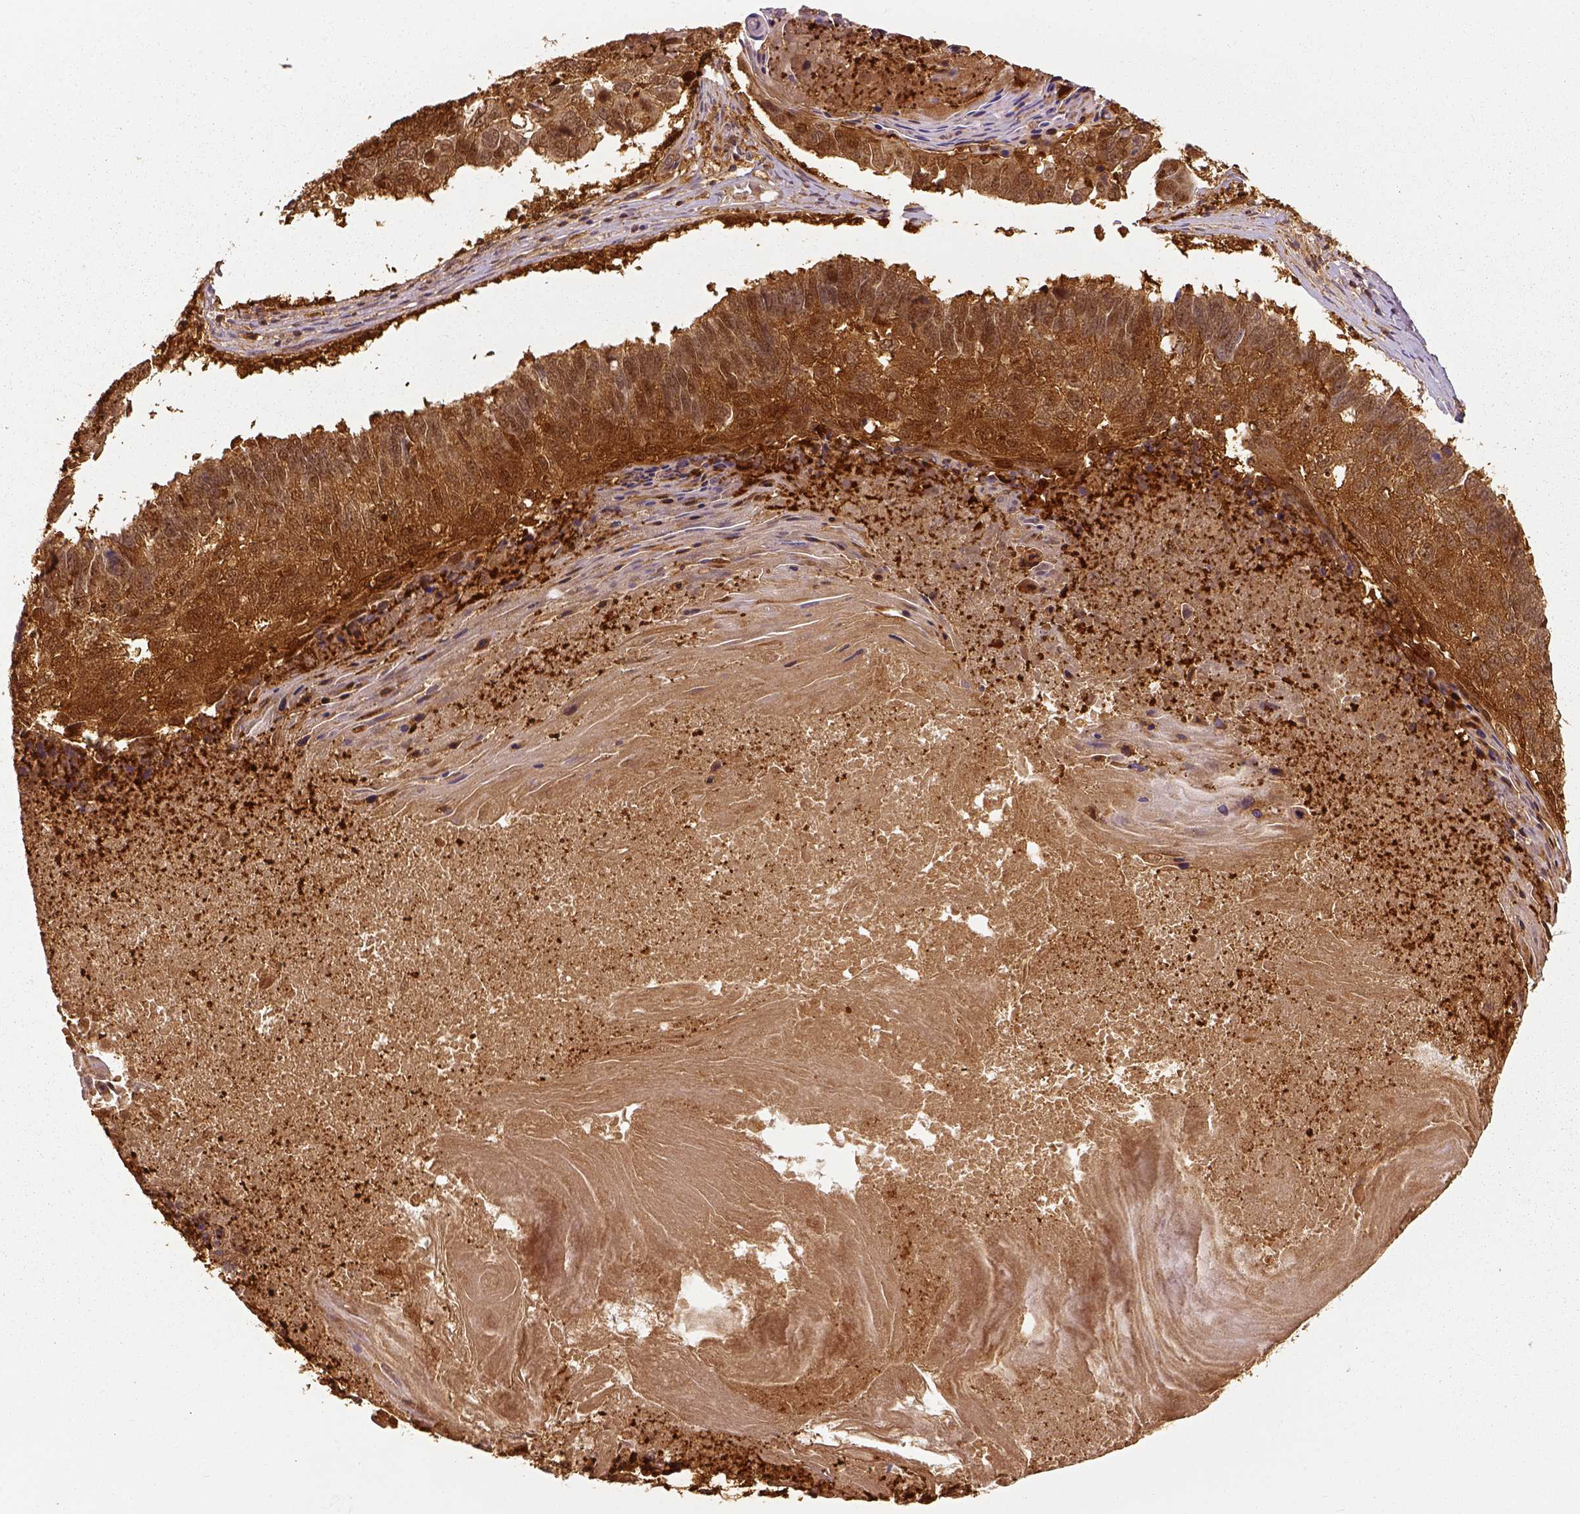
{"staining": {"intensity": "strong", "quantity": ">75%", "location": "cytoplasmic/membranous,nuclear"}, "tissue": "lung cancer", "cell_type": "Tumor cells", "image_type": "cancer", "snomed": [{"axis": "morphology", "description": "Squamous cell carcinoma, NOS"}, {"axis": "topography", "description": "Lung"}], "caption": "IHC image of human lung squamous cell carcinoma stained for a protein (brown), which exhibits high levels of strong cytoplasmic/membranous and nuclear staining in approximately >75% of tumor cells.", "gene": "GPI", "patient": {"sex": "male", "age": 73}}